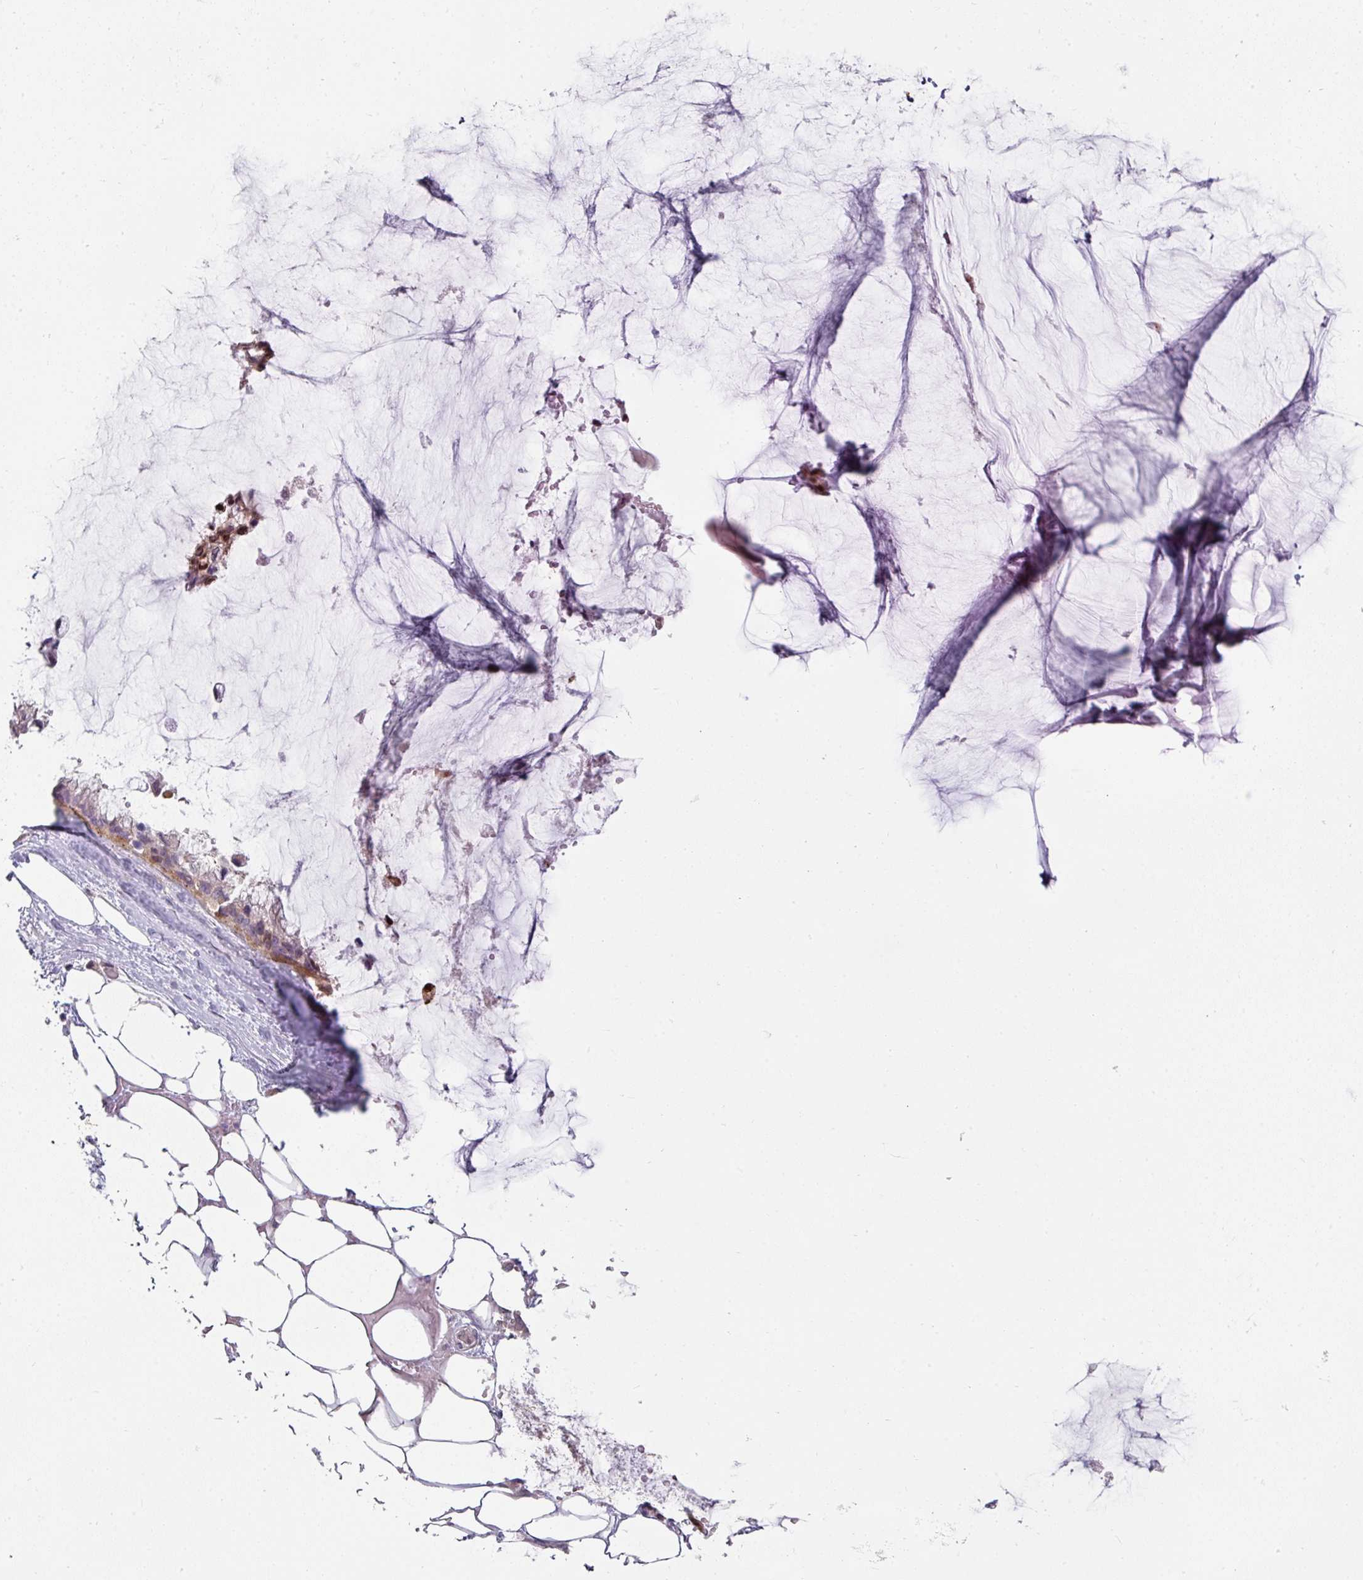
{"staining": {"intensity": "negative", "quantity": "none", "location": "none"}, "tissue": "ovarian cancer", "cell_type": "Tumor cells", "image_type": "cancer", "snomed": [{"axis": "morphology", "description": "Cystadenocarcinoma, mucinous, NOS"}, {"axis": "topography", "description": "Ovary"}], "caption": "Tumor cells are negative for brown protein staining in mucinous cystadenocarcinoma (ovarian).", "gene": "C19orf33", "patient": {"sex": "female", "age": 39}}